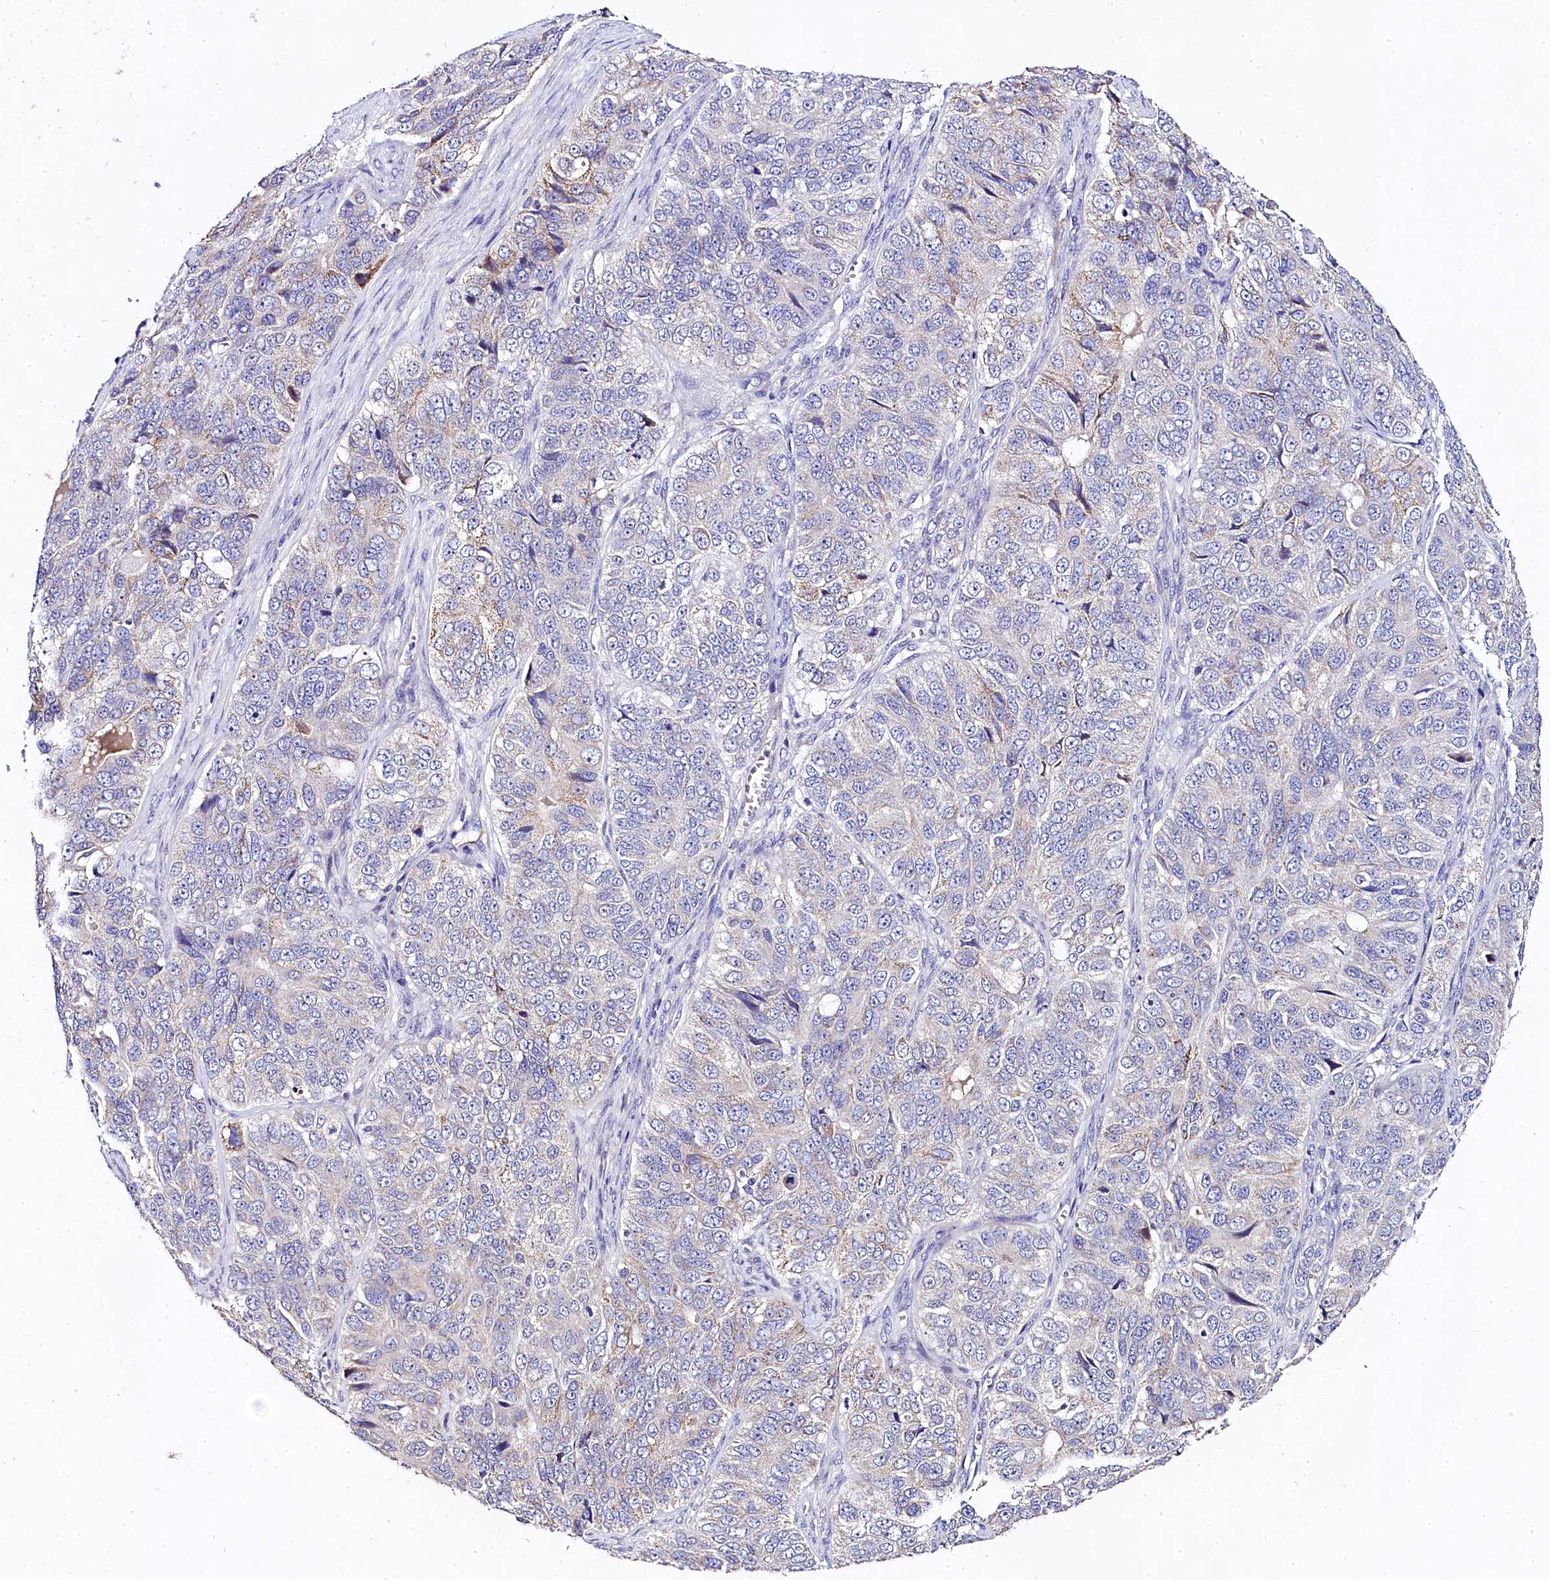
{"staining": {"intensity": "weak", "quantity": "<25%", "location": "cytoplasmic/membranous"}, "tissue": "ovarian cancer", "cell_type": "Tumor cells", "image_type": "cancer", "snomed": [{"axis": "morphology", "description": "Carcinoma, endometroid"}, {"axis": "topography", "description": "Ovary"}], "caption": "Immunohistochemistry (IHC) micrograph of ovarian endometroid carcinoma stained for a protein (brown), which demonstrates no positivity in tumor cells. Nuclei are stained in blue.", "gene": "FXYD6", "patient": {"sex": "female", "age": 51}}